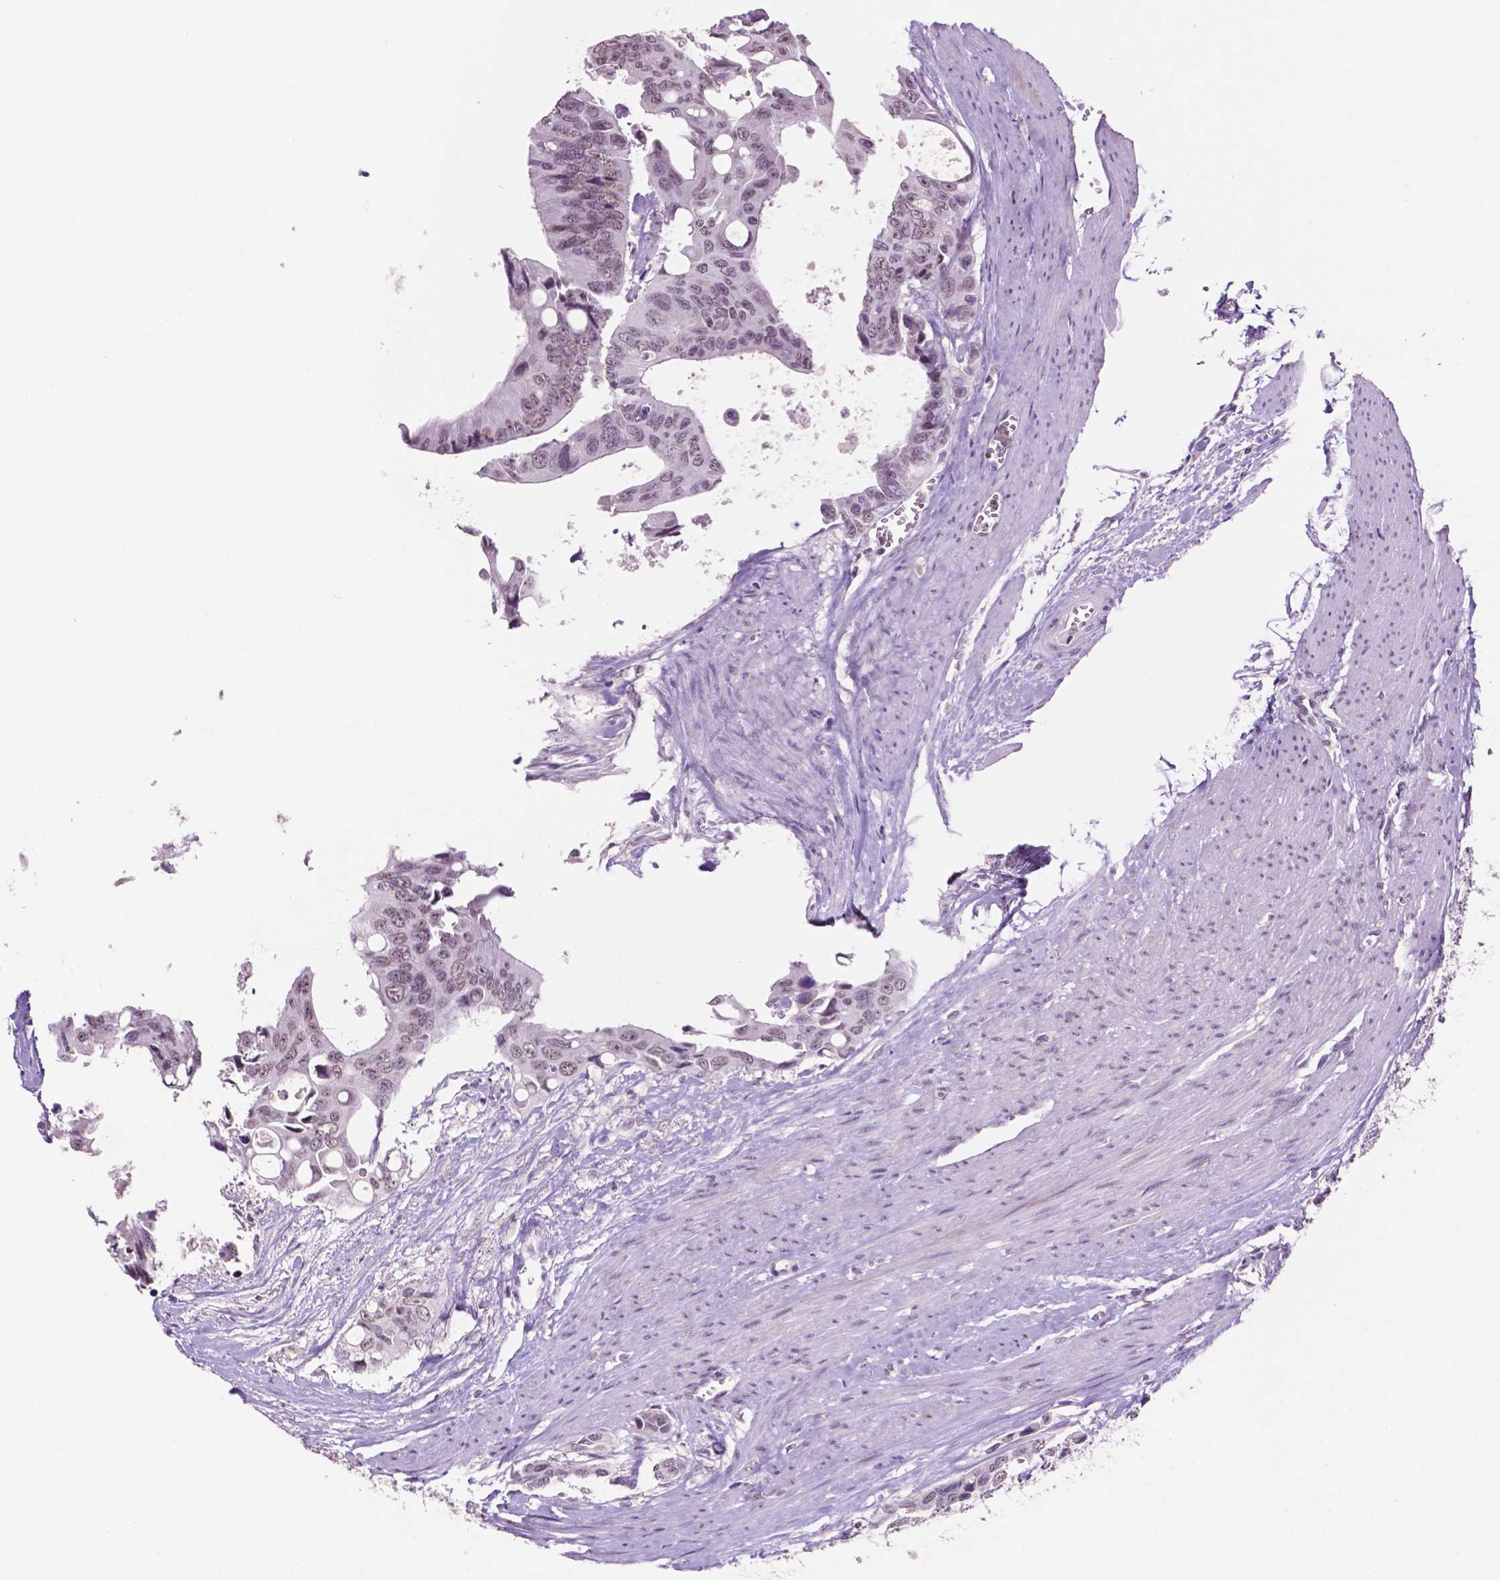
{"staining": {"intensity": "weak", "quantity": ">75%", "location": "nuclear"}, "tissue": "colorectal cancer", "cell_type": "Tumor cells", "image_type": "cancer", "snomed": [{"axis": "morphology", "description": "Adenocarcinoma, NOS"}, {"axis": "topography", "description": "Rectum"}], "caption": "Colorectal adenocarcinoma tissue exhibits weak nuclear expression in approximately >75% of tumor cells", "gene": "PTPN6", "patient": {"sex": "male", "age": 76}}